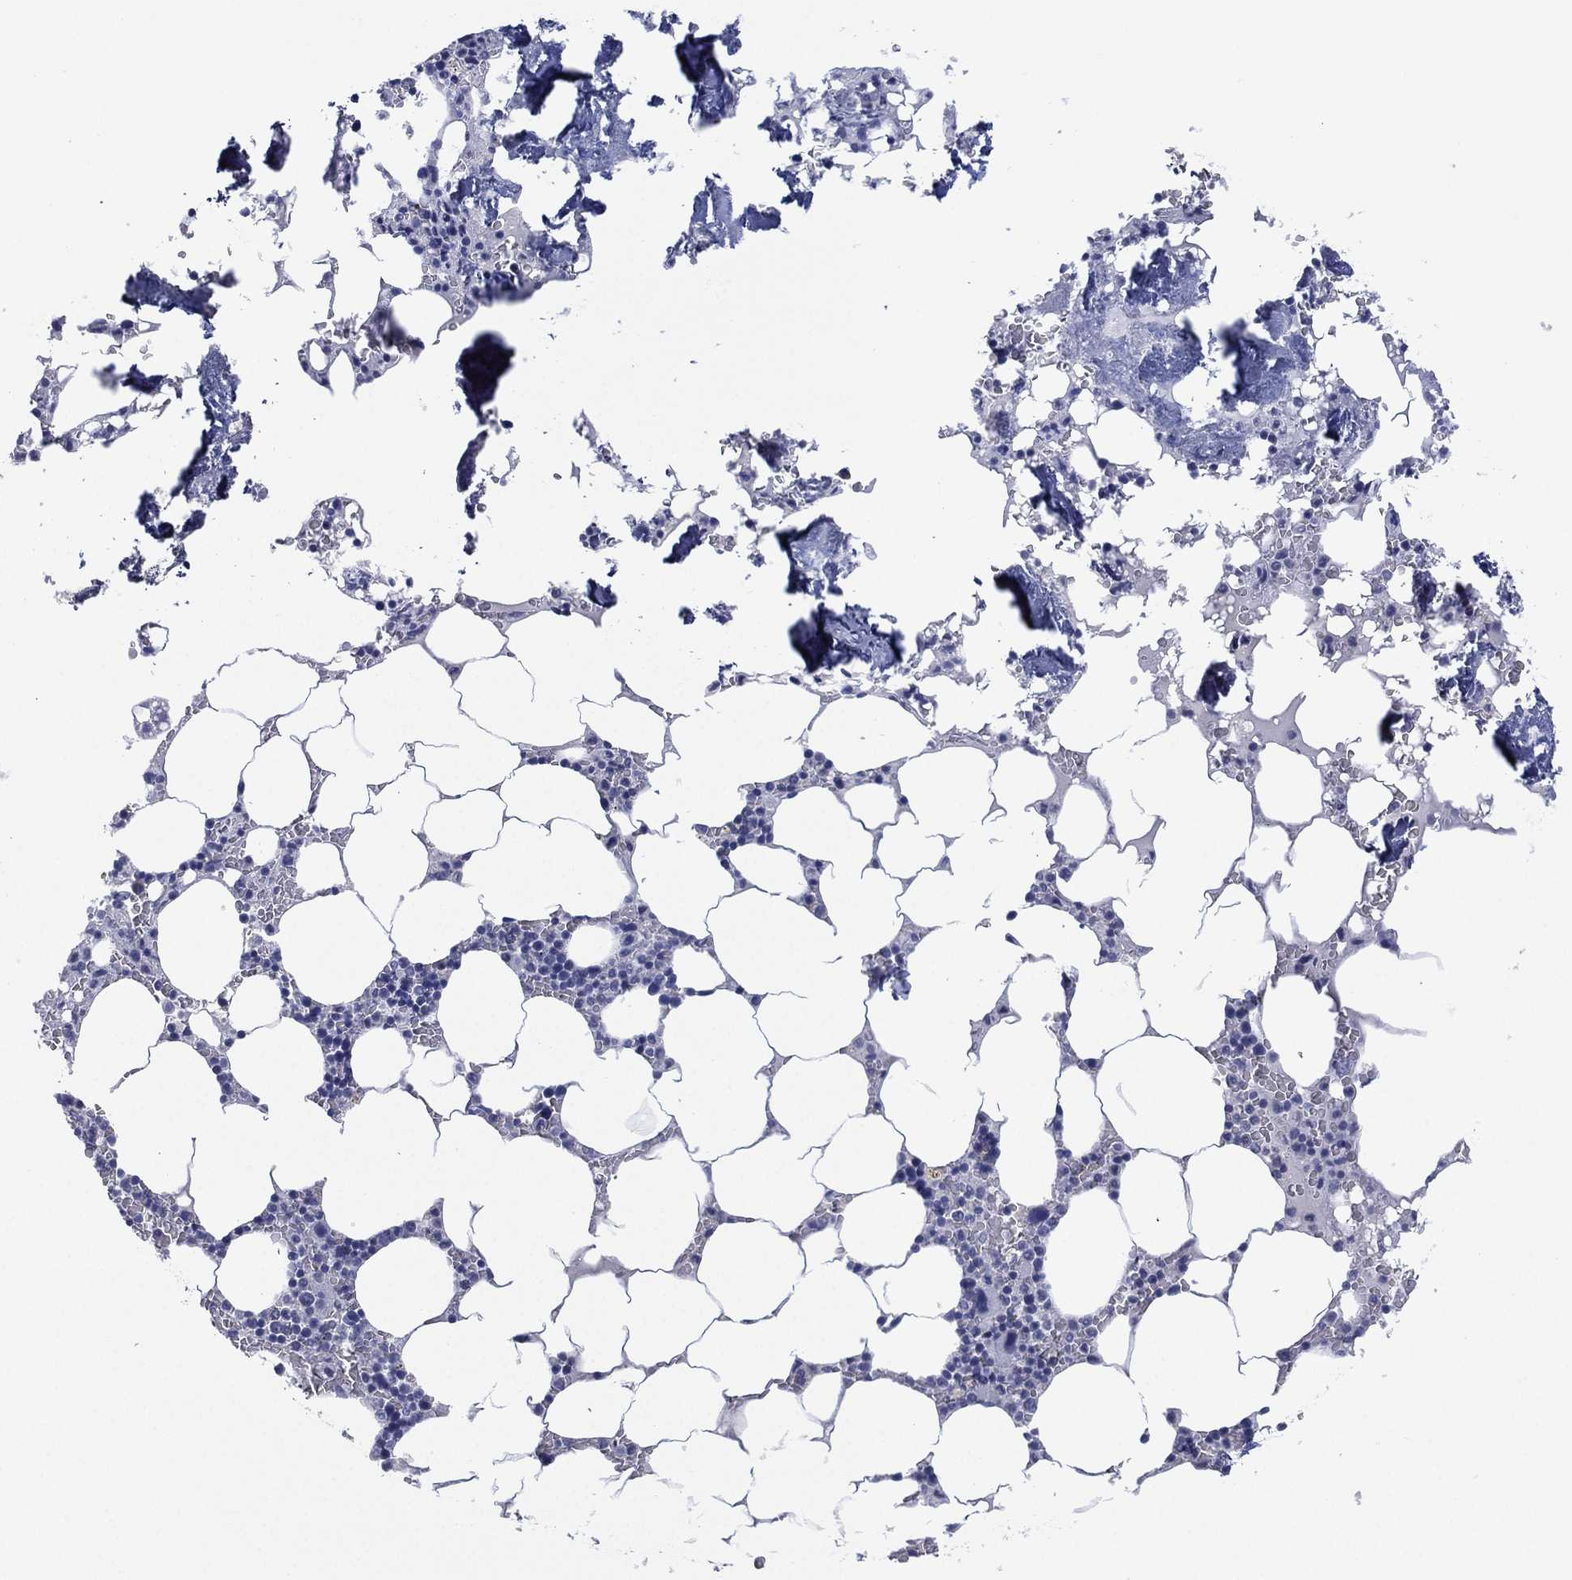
{"staining": {"intensity": "negative", "quantity": "none", "location": "none"}, "tissue": "bone marrow", "cell_type": "Hematopoietic cells", "image_type": "normal", "snomed": [{"axis": "morphology", "description": "Normal tissue, NOS"}, {"axis": "topography", "description": "Bone marrow"}], "caption": "This image is of normal bone marrow stained with immunohistochemistry (IHC) to label a protein in brown with the nuclei are counter-stained blue. There is no positivity in hematopoietic cells.", "gene": "KRT35", "patient": {"sex": "female", "age": 64}}